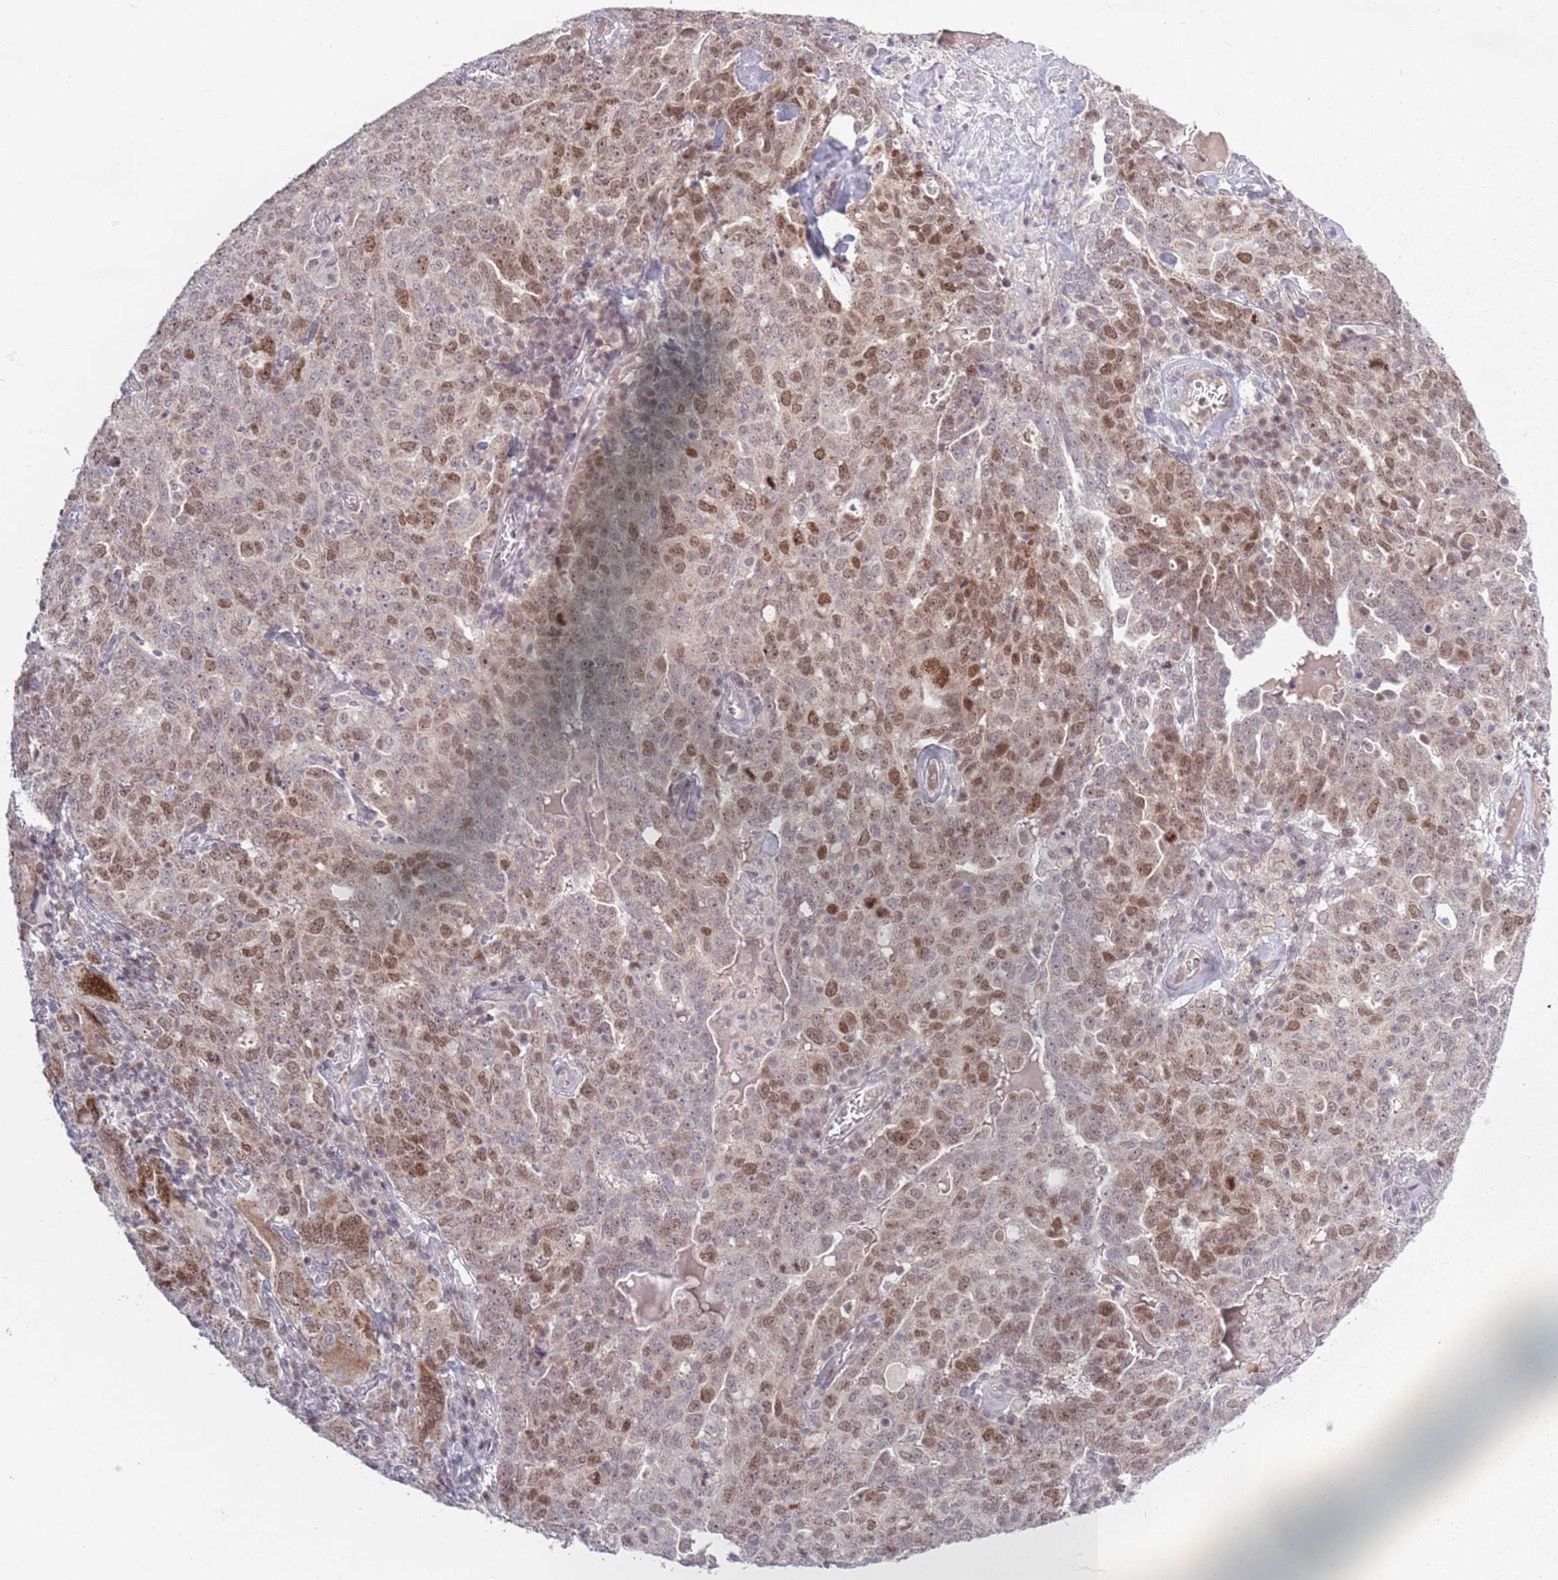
{"staining": {"intensity": "moderate", "quantity": "25%-75%", "location": "nuclear"}, "tissue": "ovarian cancer", "cell_type": "Tumor cells", "image_type": "cancer", "snomed": [{"axis": "morphology", "description": "Carcinoma, endometroid"}, {"axis": "topography", "description": "Ovary"}], "caption": "Immunohistochemistry (IHC) (DAB (3,3'-diaminobenzidine)) staining of ovarian cancer (endometroid carcinoma) exhibits moderate nuclear protein staining in about 25%-75% of tumor cells.", "gene": "MRPL34", "patient": {"sex": "female", "age": 62}}